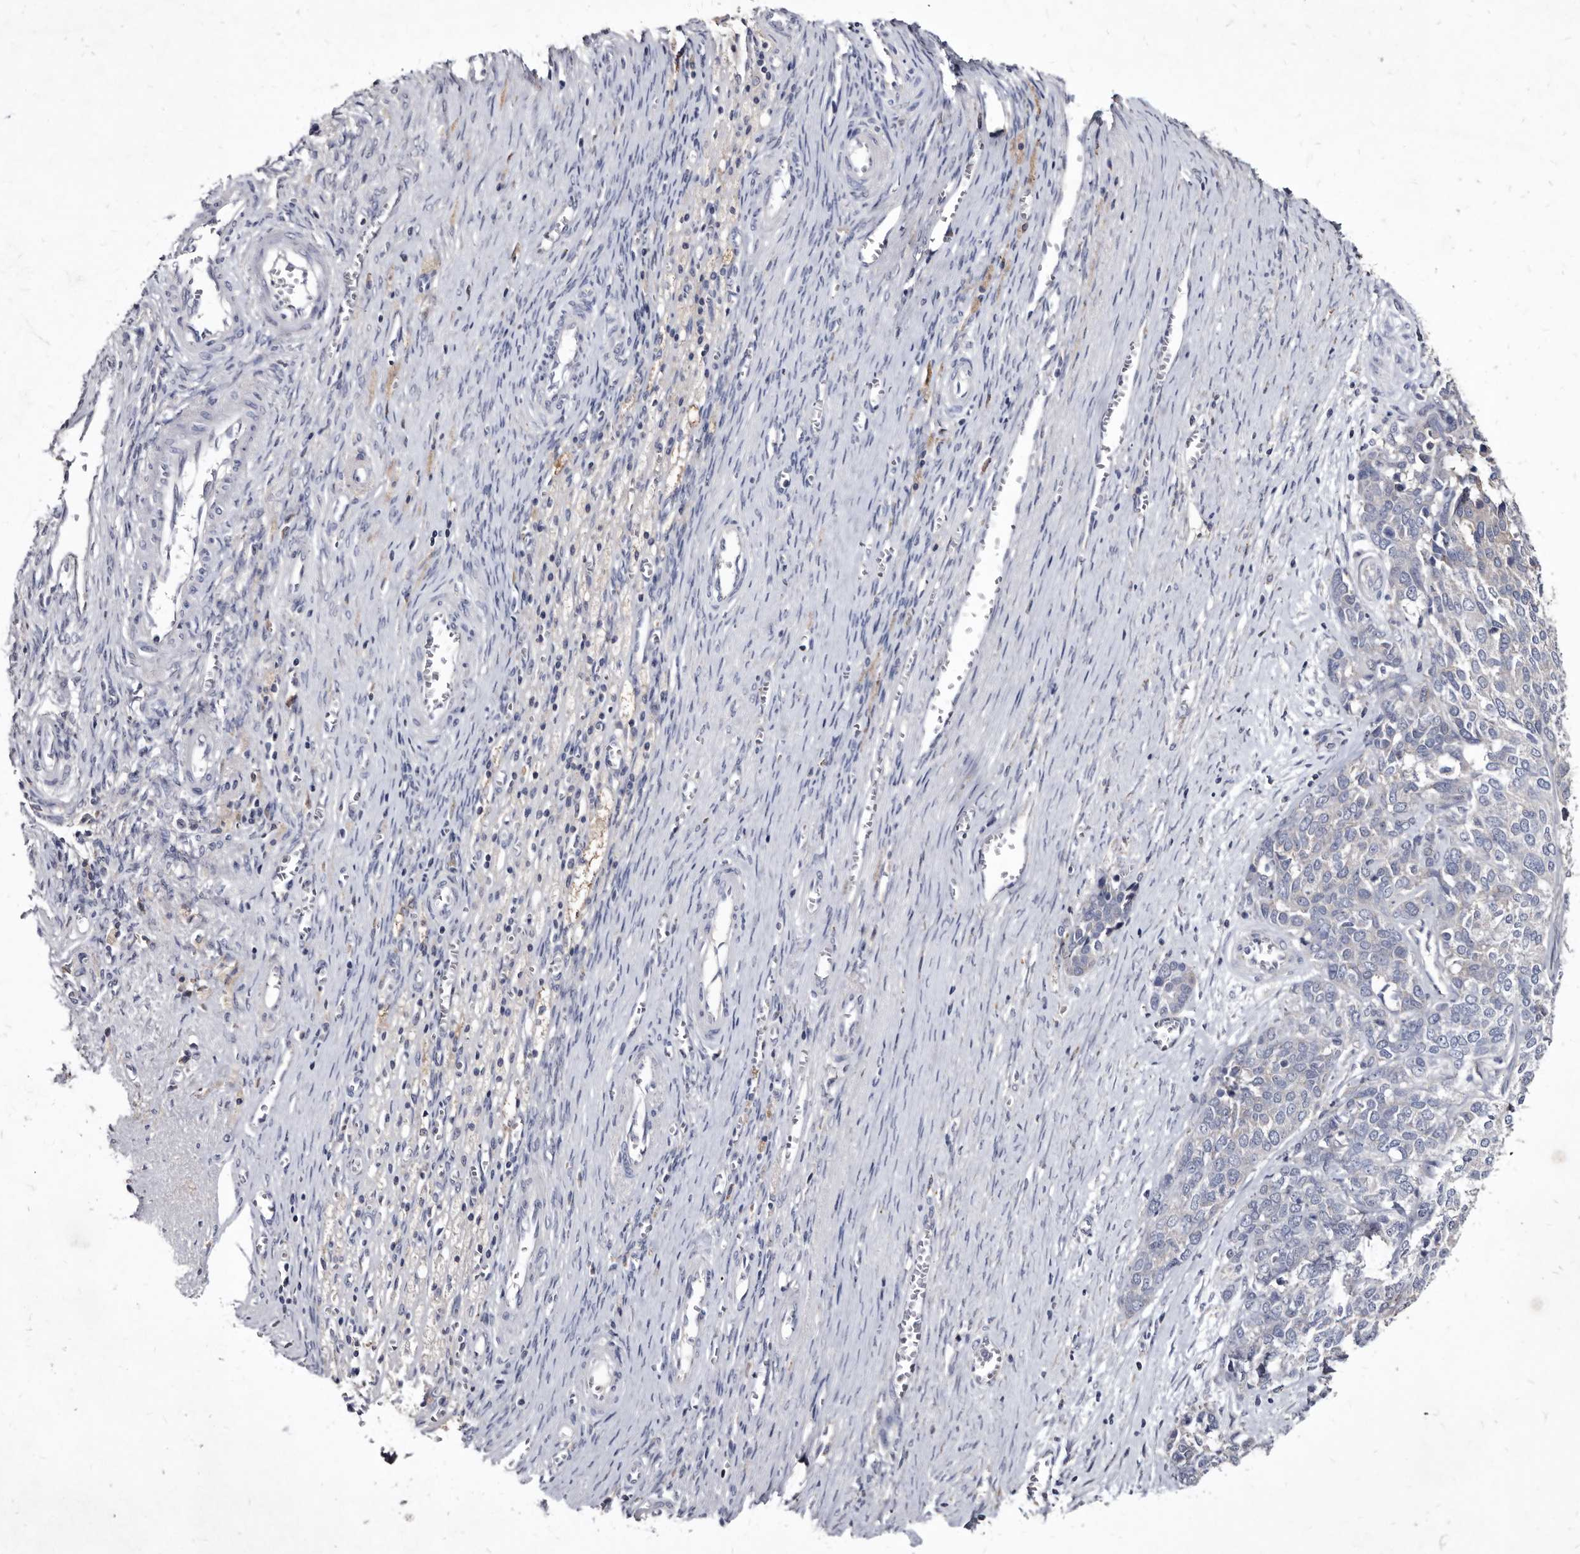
{"staining": {"intensity": "negative", "quantity": "none", "location": "none"}, "tissue": "ovarian cancer", "cell_type": "Tumor cells", "image_type": "cancer", "snomed": [{"axis": "morphology", "description": "Cystadenocarcinoma, serous, NOS"}, {"axis": "topography", "description": "Ovary"}], "caption": "An IHC micrograph of ovarian cancer (serous cystadenocarcinoma) is shown. There is no staining in tumor cells of ovarian cancer (serous cystadenocarcinoma).", "gene": "SLC39A2", "patient": {"sex": "female", "age": 44}}